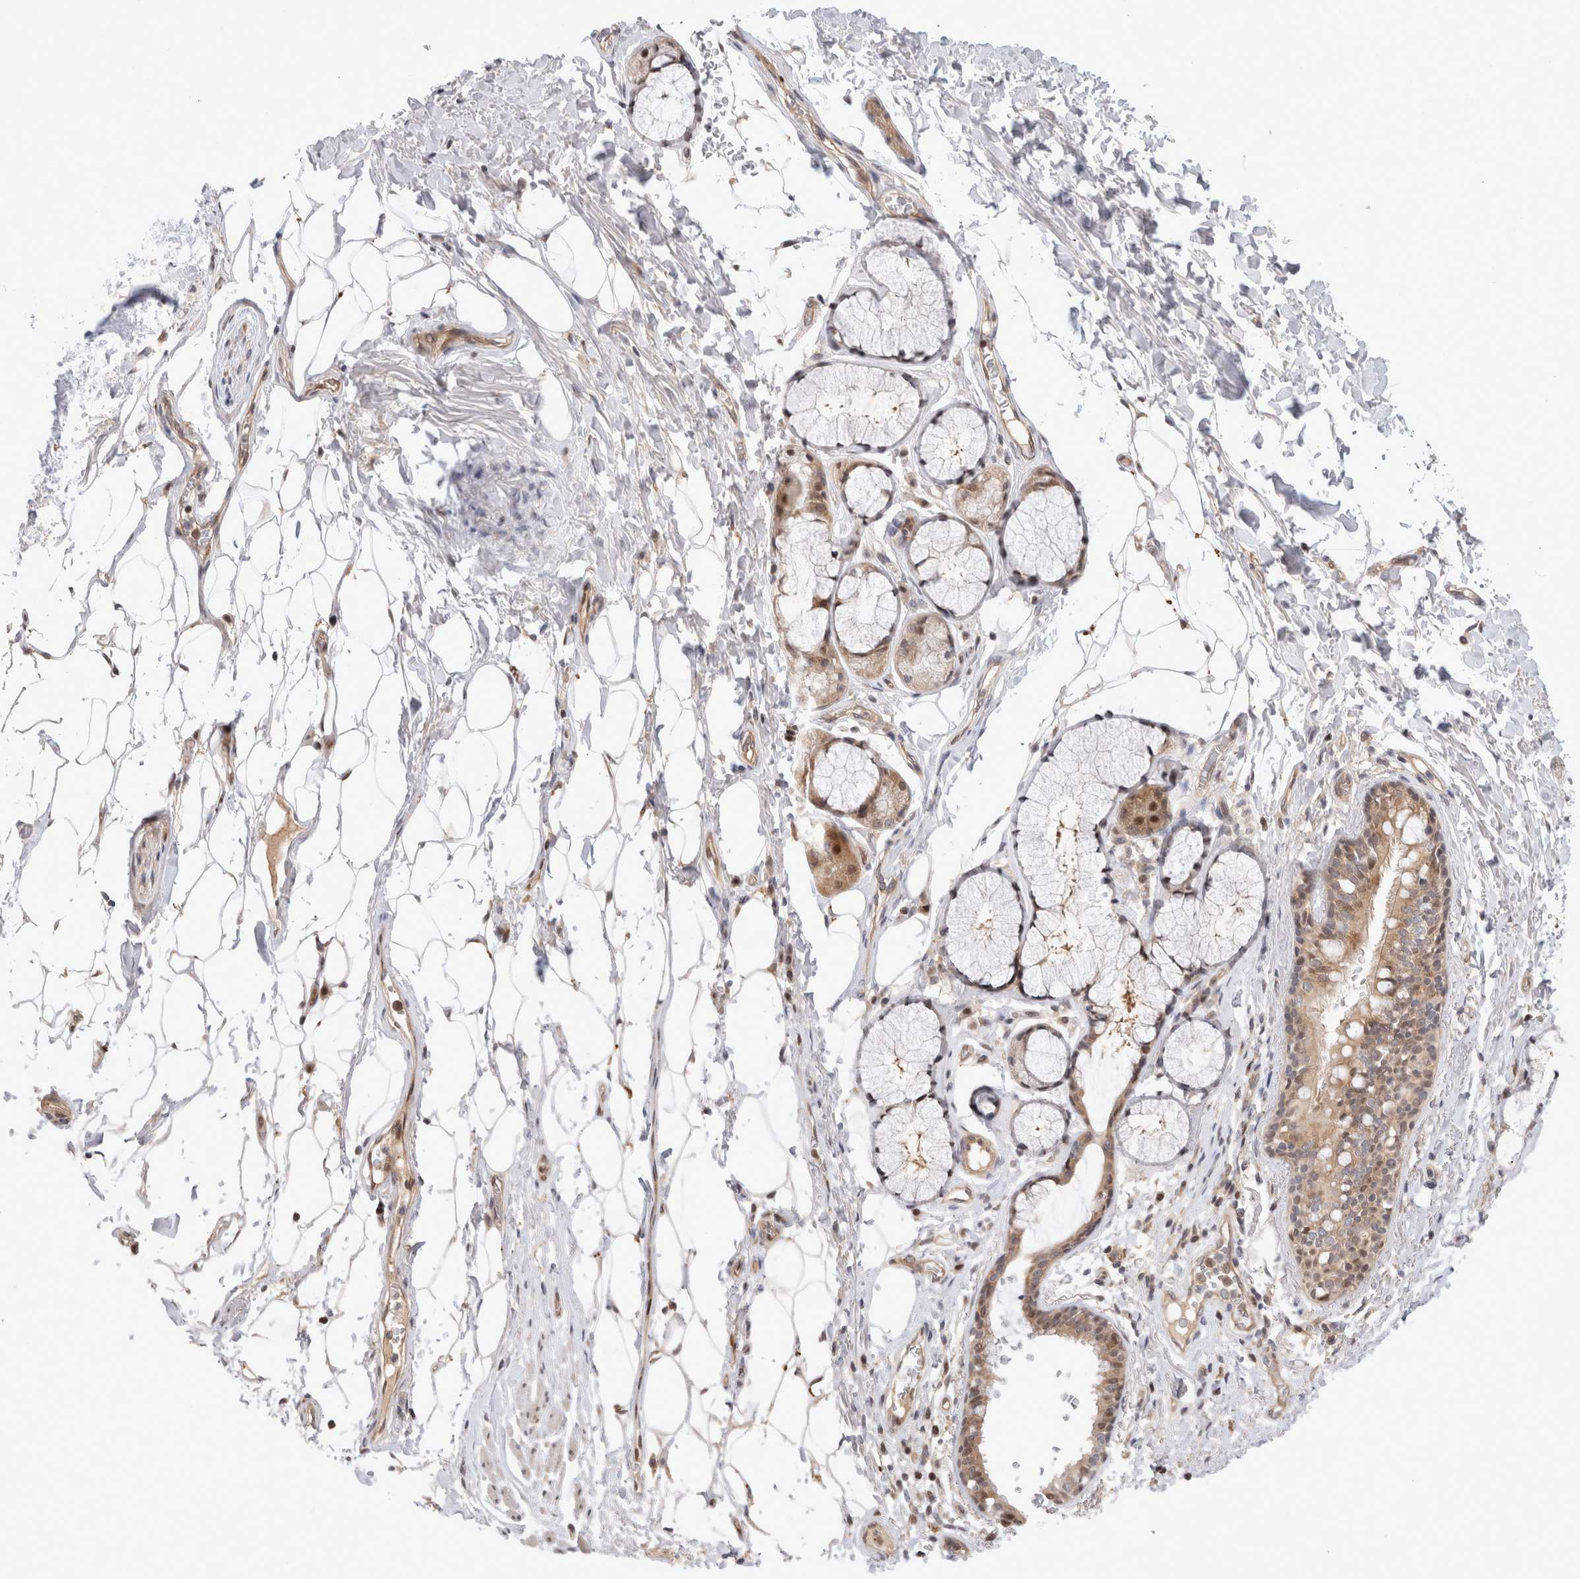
{"staining": {"intensity": "moderate", "quantity": "25%-75%", "location": "cytoplasmic/membranous"}, "tissue": "bronchus", "cell_type": "Respiratory epithelial cells", "image_type": "normal", "snomed": [{"axis": "morphology", "description": "Normal tissue, NOS"}, {"axis": "topography", "description": "Cartilage tissue"}], "caption": "DAB (3,3'-diaminobenzidine) immunohistochemical staining of unremarkable human bronchus displays moderate cytoplasmic/membranous protein positivity in about 25%-75% of respiratory epithelial cells. (DAB = brown stain, brightfield microscopy at high magnification).", "gene": "HTT", "patient": {"sex": "female", "age": 63}}